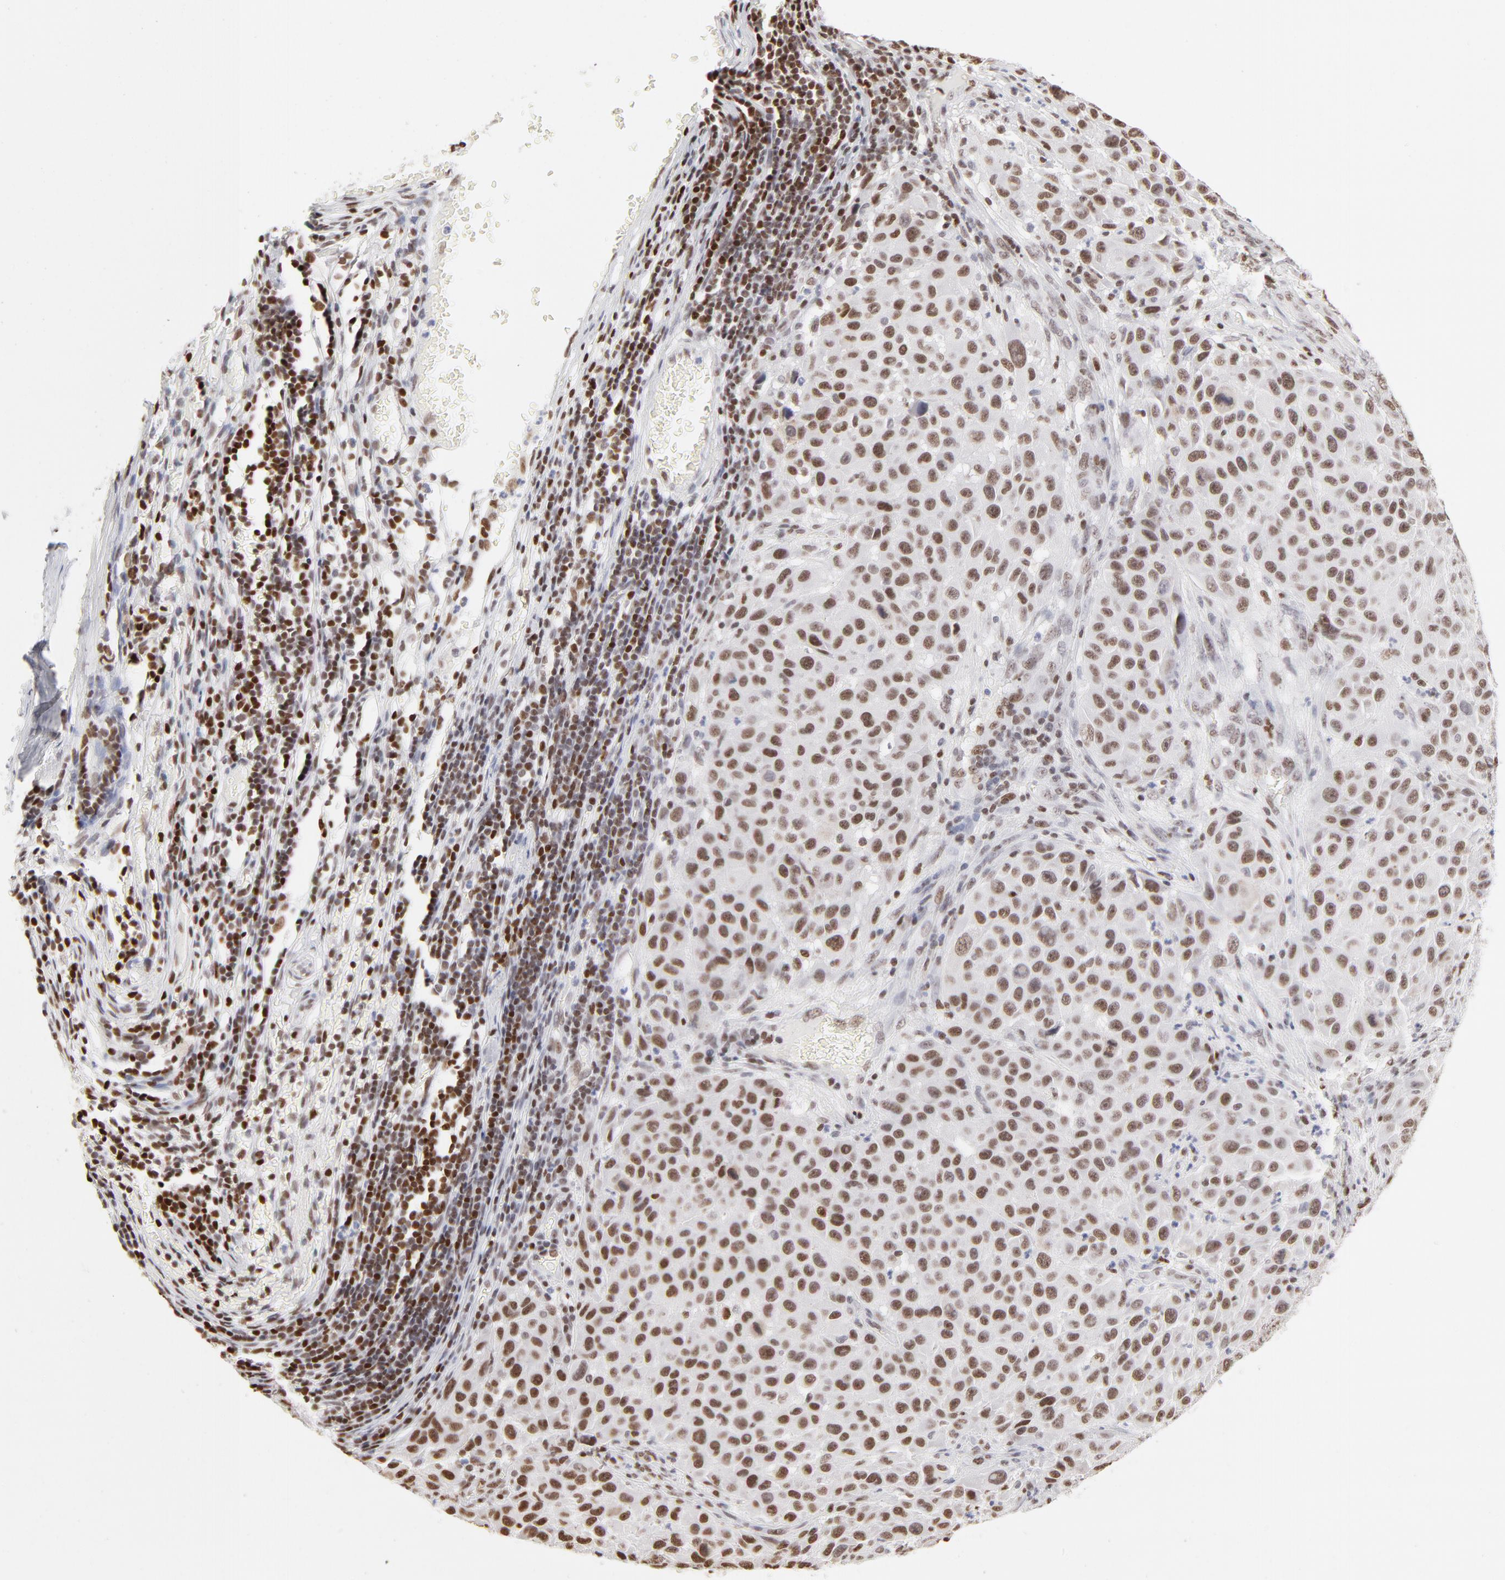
{"staining": {"intensity": "weak", "quantity": "<25%", "location": "nuclear"}, "tissue": "melanoma", "cell_type": "Tumor cells", "image_type": "cancer", "snomed": [{"axis": "morphology", "description": "Malignant melanoma, Metastatic site"}, {"axis": "topography", "description": "Lymph node"}], "caption": "An immunohistochemistry (IHC) photomicrograph of malignant melanoma (metastatic site) is shown. There is no staining in tumor cells of malignant melanoma (metastatic site).", "gene": "PARP1", "patient": {"sex": "male", "age": 61}}